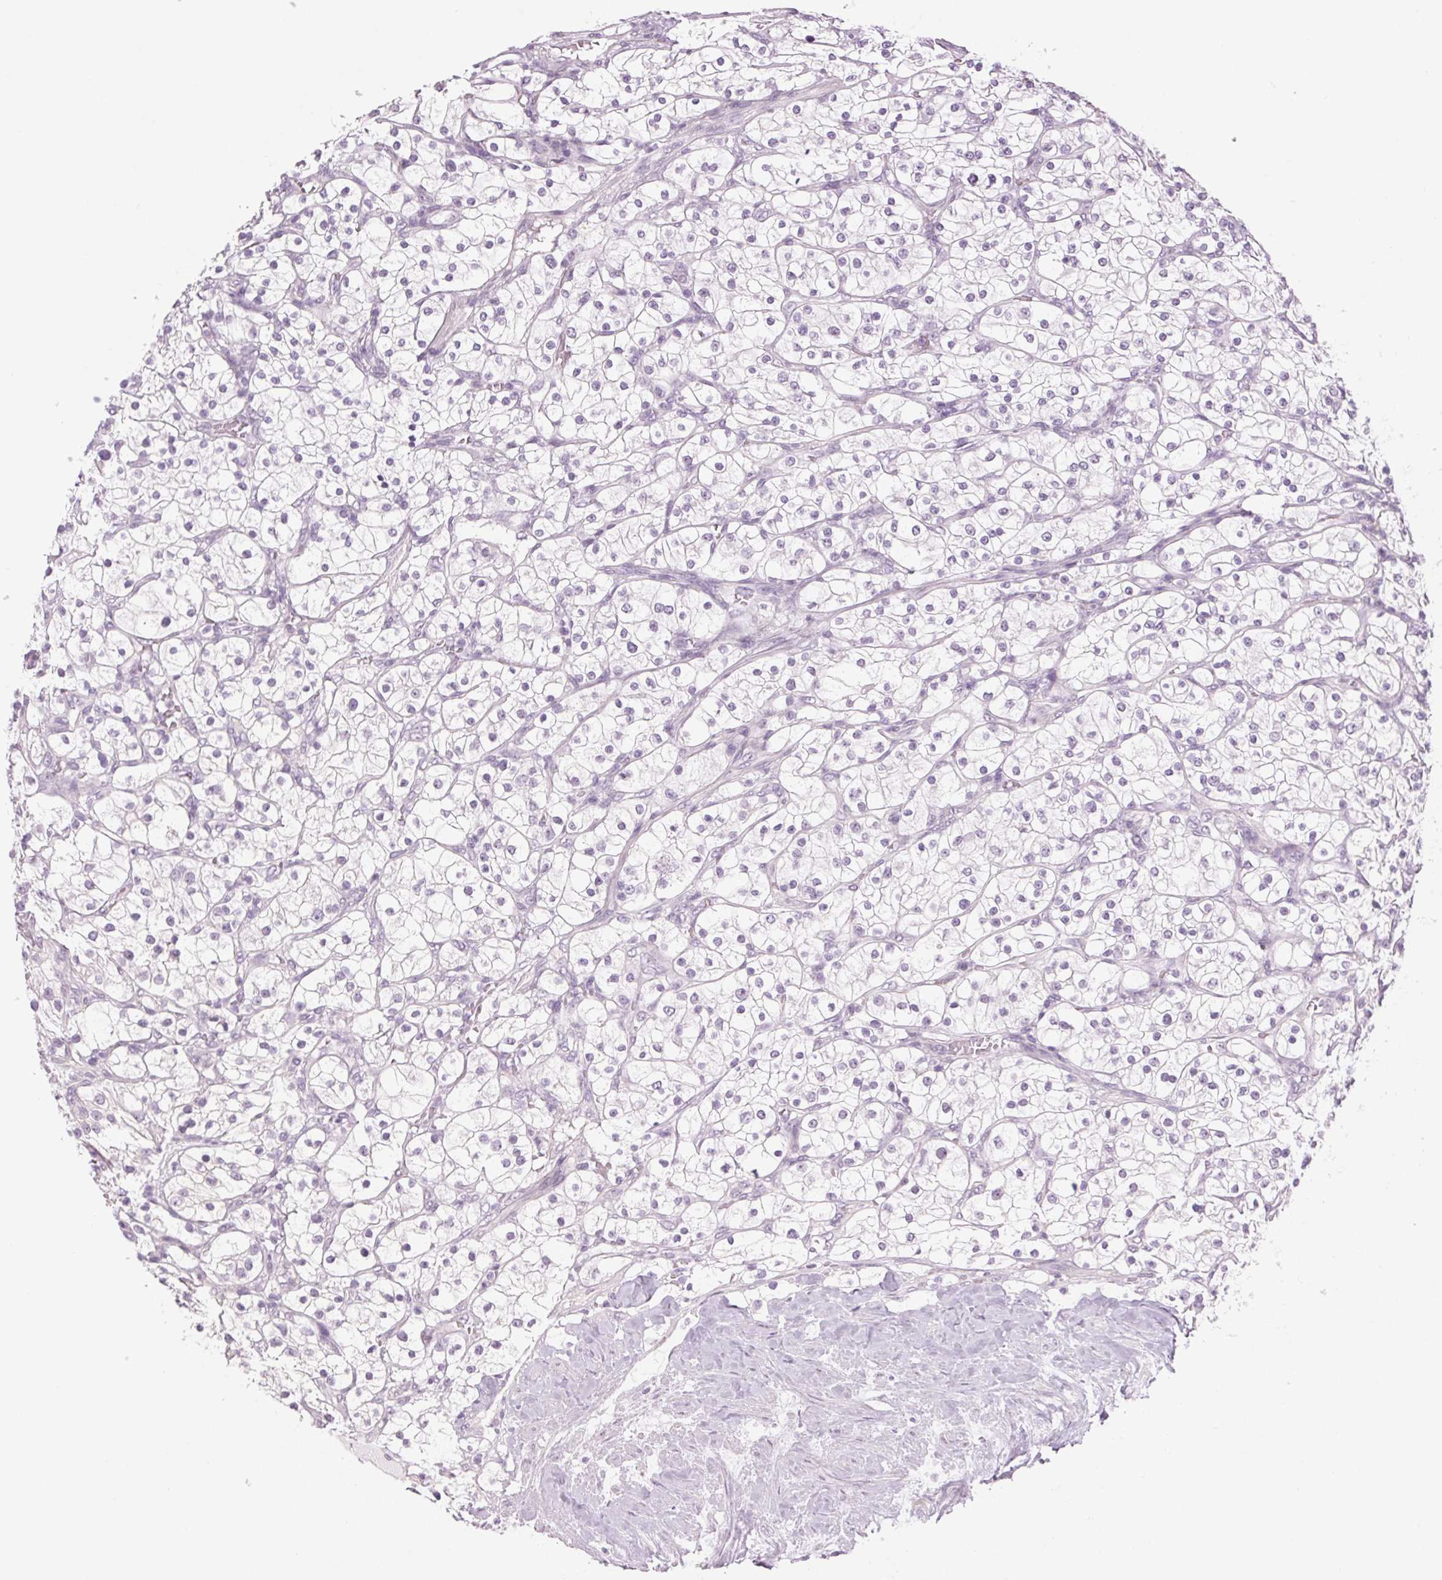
{"staining": {"intensity": "negative", "quantity": "none", "location": "none"}, "tissue": "renal cancer", "cell_type": "Tumor cells", "image_type": "cancer", "snomed": [{"axis": "morphology", "description": "Adenocarcinoma, NOS"}, {"axis": "topography", "description": "Kidney"}], "caption": "Tumor cells show no significant protein staining in renal cancer.", "gene": "MPO", "patient": {"sex": "male", "age": 80}}